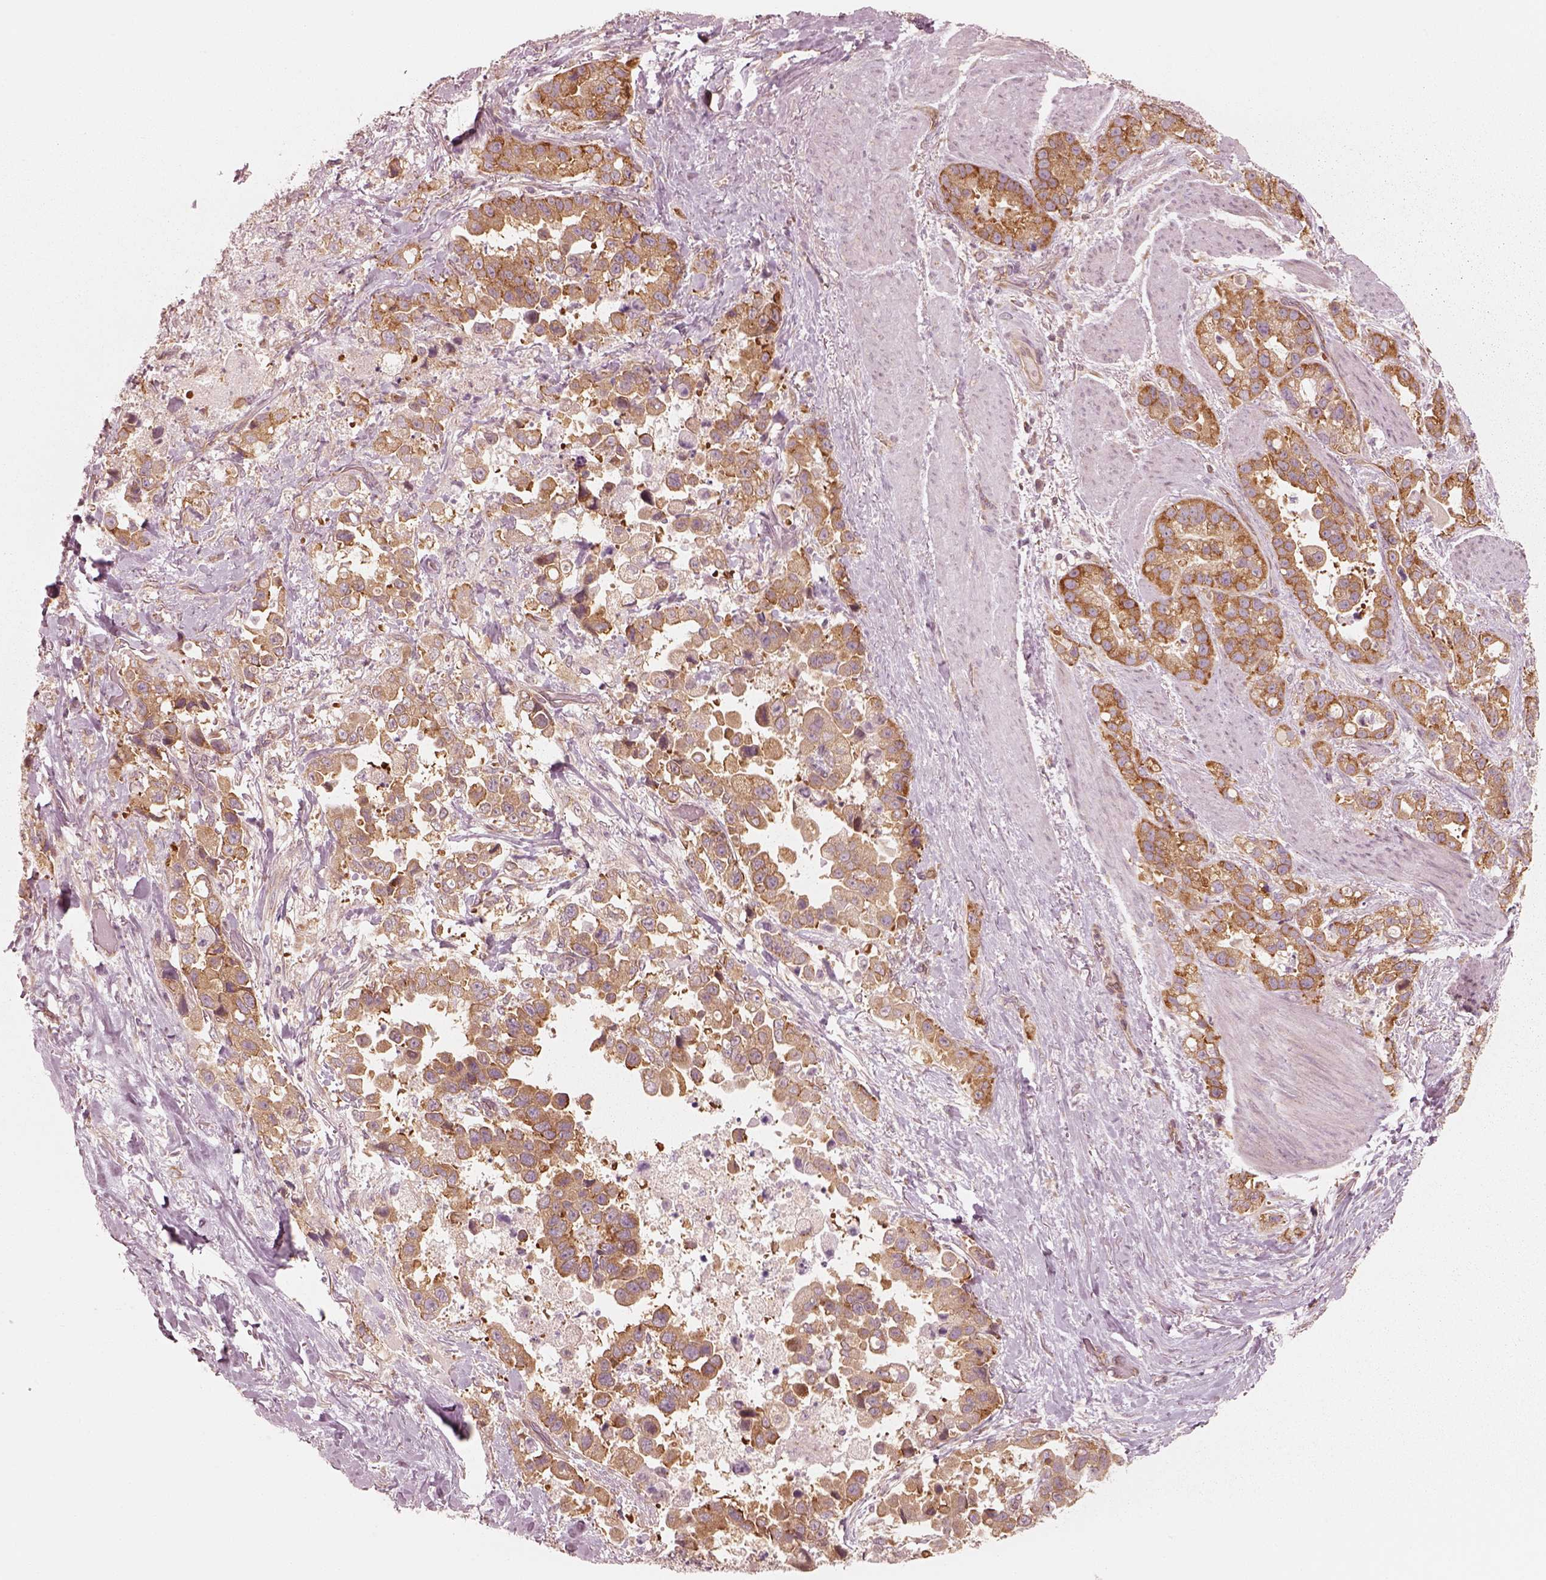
{"staining": {"intensity": "moderate", "quantity": ">75%", "location": "cytoplasmic/membranous"}, "tissue": "stomach cancer", "cell_type": "Tumor cells", "image_type": "cancer", "snomed": [{"axis": "morphology", "description": "Adenocarcinoma, NOS"}, {"axis": "topography", "description": "Stomach"}], "caption": "This image reveals IHC staining of stomach cancer (adenocarcinoma), with medium moderate cytoplasmic/membranous positivity in about >75% of tumor cells.", "gene": "CNOT2", "patient": {"sex": "male", "age": 59}}